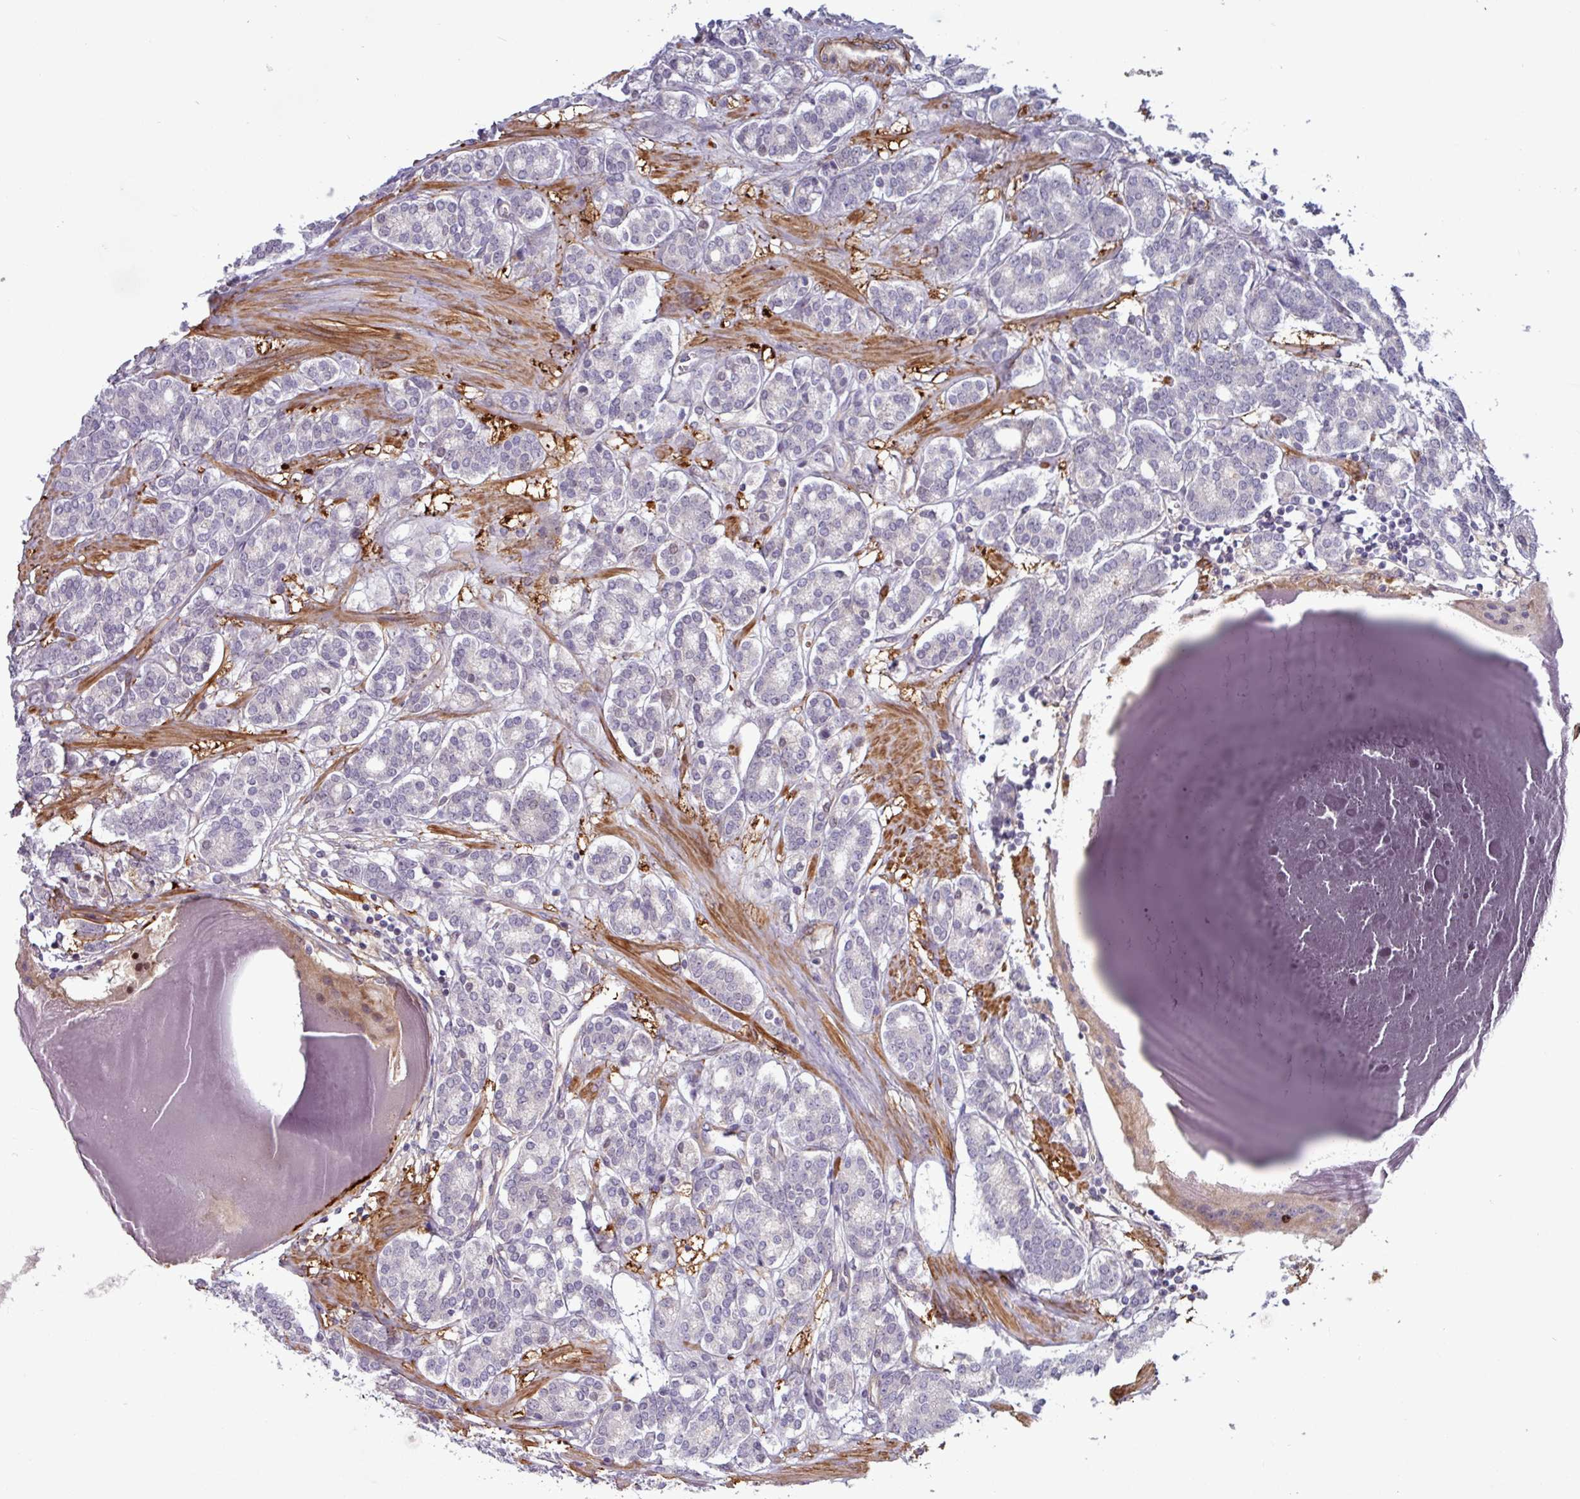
{"staining": {"intensity": "negative", "quantity": "none", "location": "none"}, "tissue": "prostate cancer", "cell_type": "Tumor cells", "image_type": "cancer", "snomed": [{"axis": "morphology", "description": "Adenocarcinoma, High grade"}, {"axis": "topography", "description": "Prostate"}], "caption": "An image of human prostate cancer is negative for staining in tumor cells.", "gene": "PCED1A", "patient": {"sex": "male", "age": 62}}